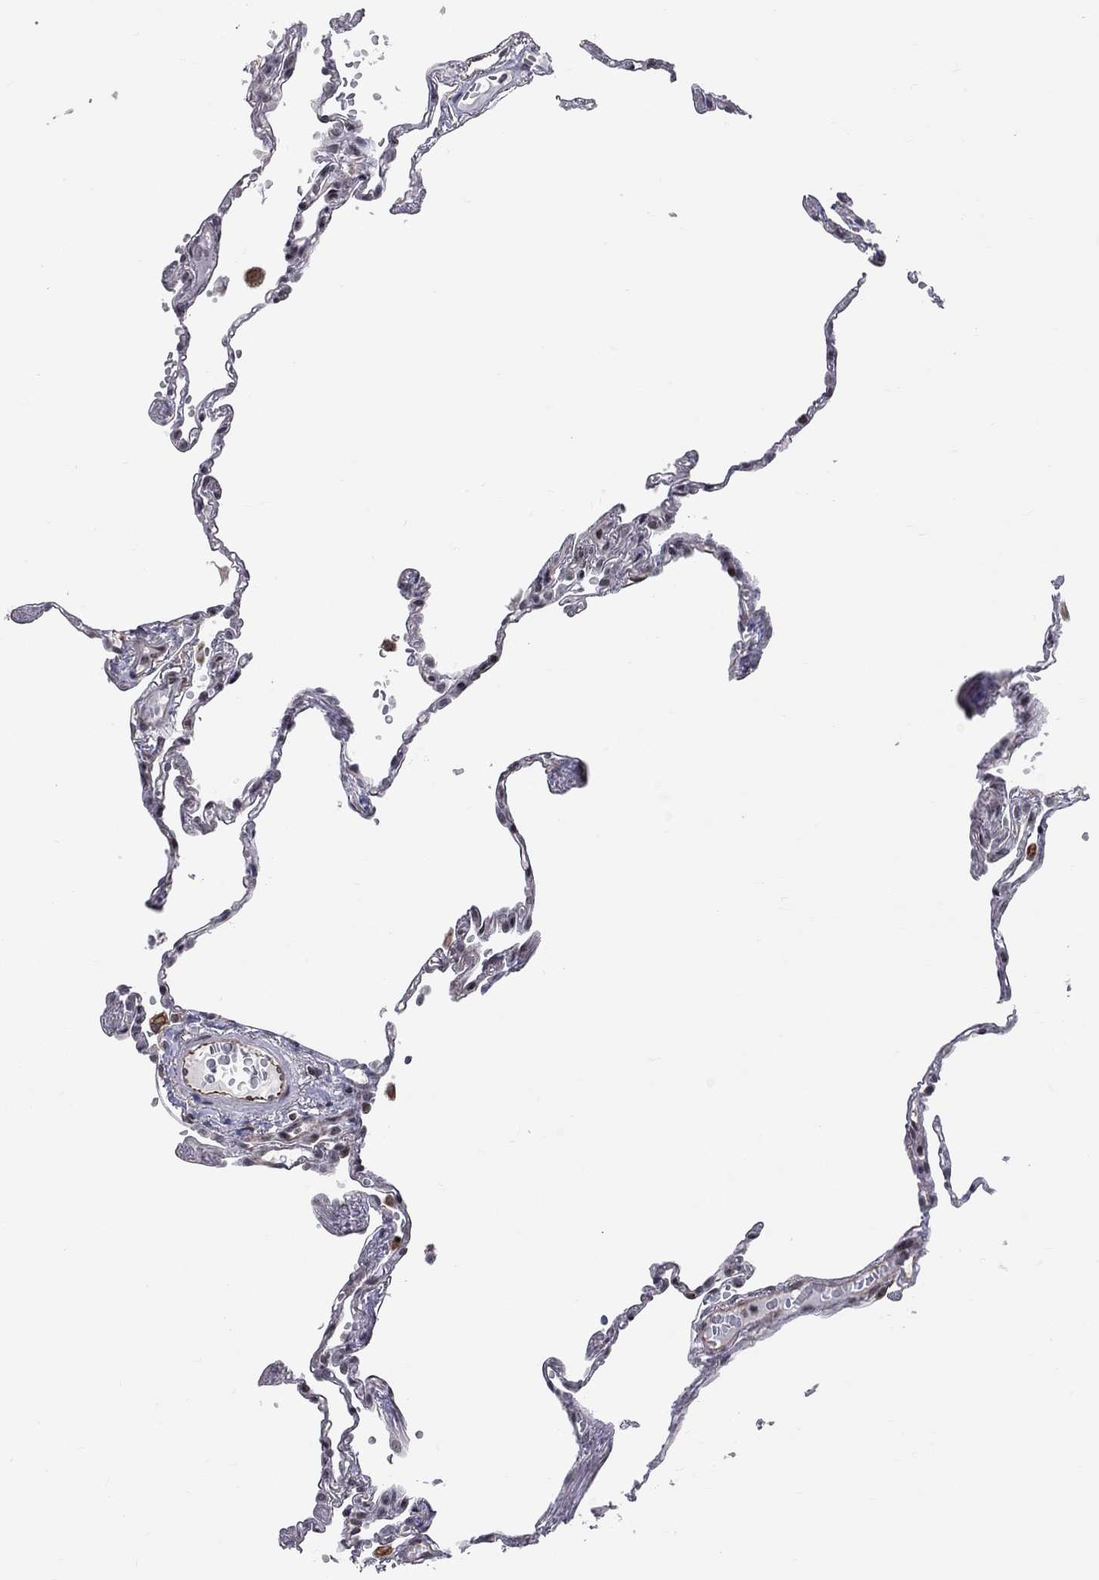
{"staining": {"intensity": "negative", "quantity": "none", "location": "none"}, "tissue": "lung", "cell_type": "Alveolar cells", "image_type": "normal", "snomed": [{"axis": "morphology", "description": "Normal tissue, NOS"}, {"axis": "topography", "description": "Lung"}], "caption": "Alveolar cells are negative for protein expression in normal human lung. (Brightfield microscopy of DAB (3,3'-diaminobenzidine) IHC at high magnification).", "gene": "MTNR1B", "patient": {"sex": "male", "age": 78}}